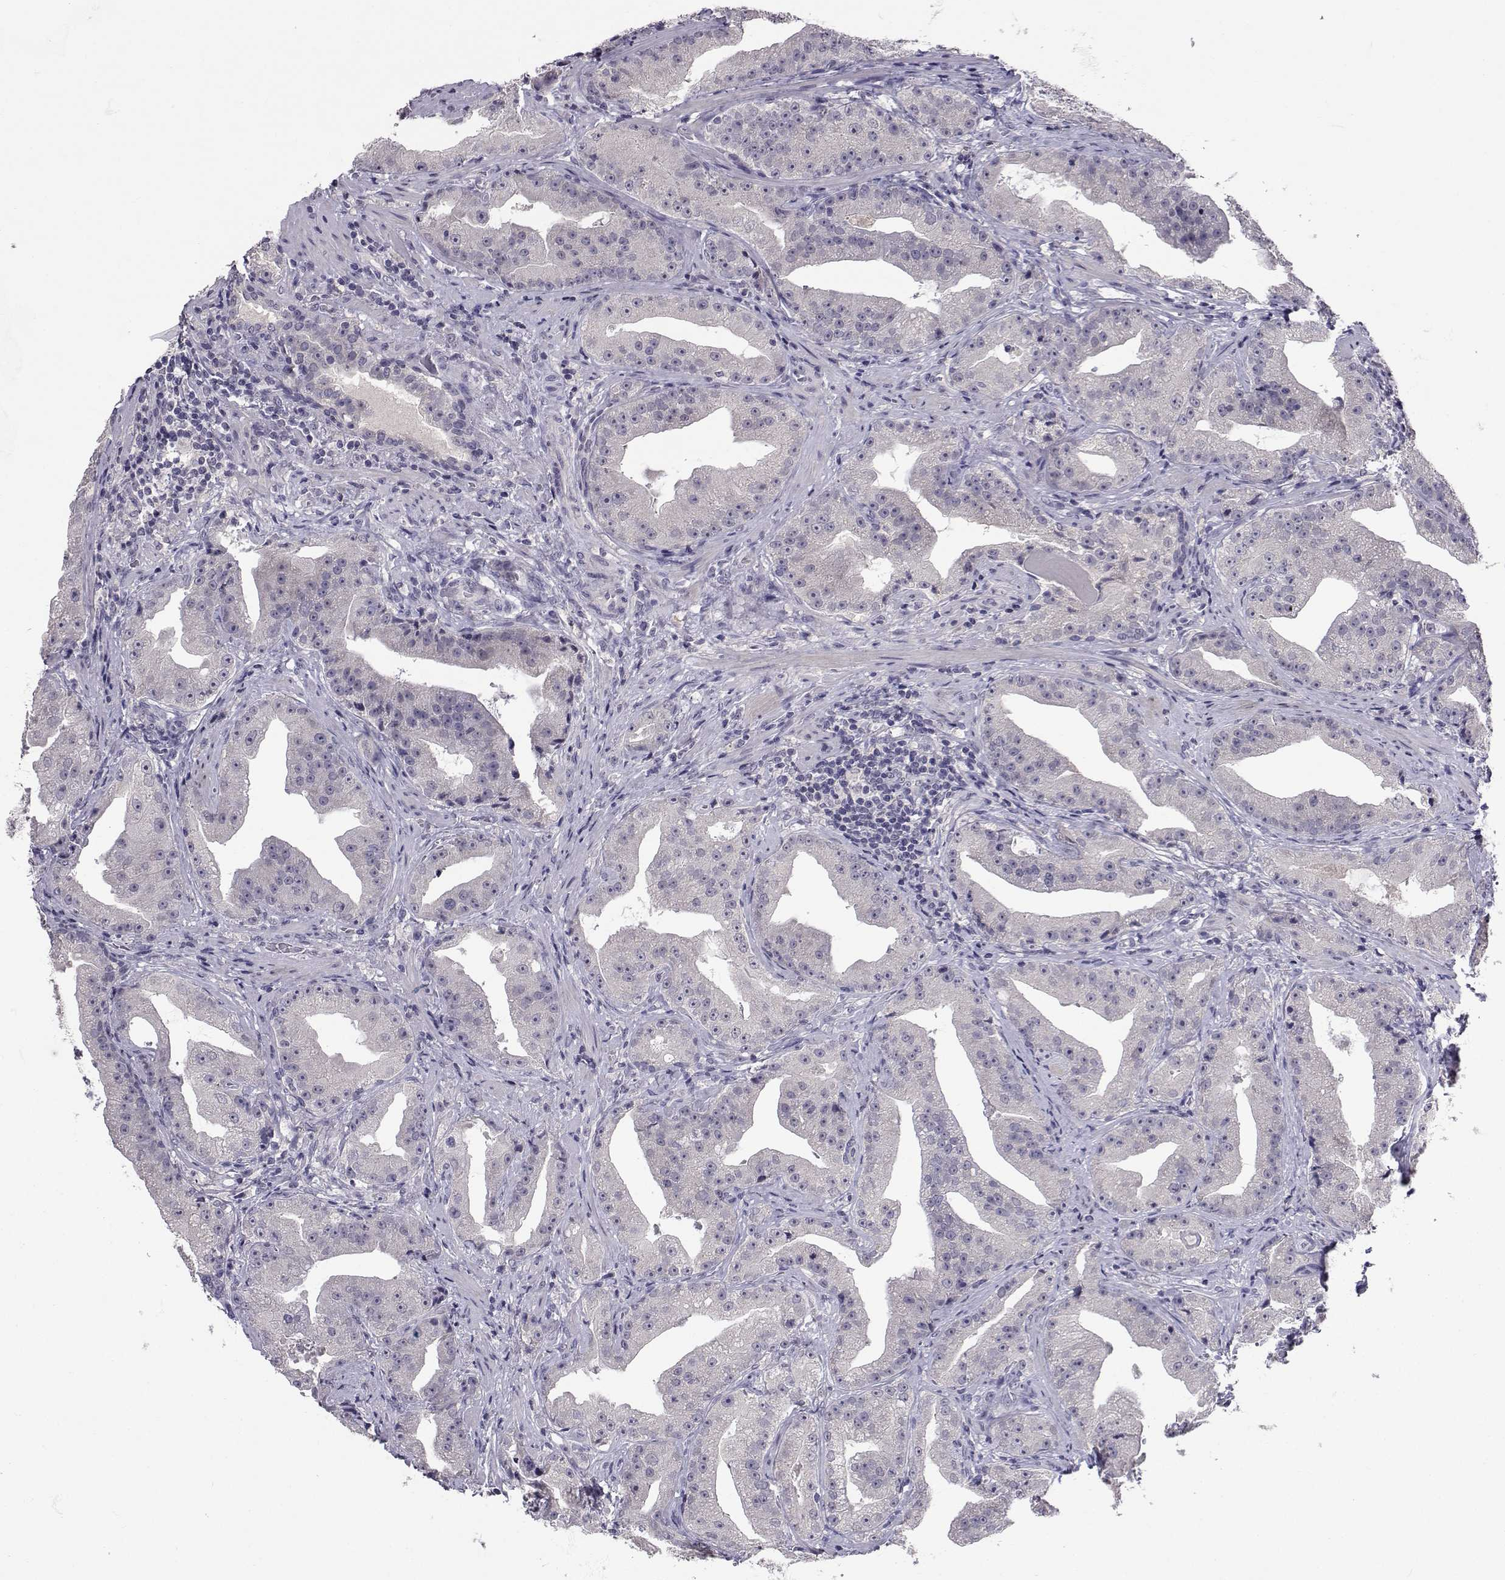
{"staining": {"intensity": "negative", "quantity": "none", "location": "none"}, "tissue": "prostate cancer", "cell_type": "Tumor cells", "image_type": "cancer", "snomed": [{"axis": "morphology", "description": "Adenocarcinoma, Low grade"}, {"axis": "topography", "description": "Prostate"}], "caption": "High power microscopy photomicrograph of an immunohistochemistry histopathology image of prostate low-grade adenocarcinoma, revealing no significant staining in tumor cells.", "gene": "SLC6A3", "patient": {"sex": "male", "age": 62}}